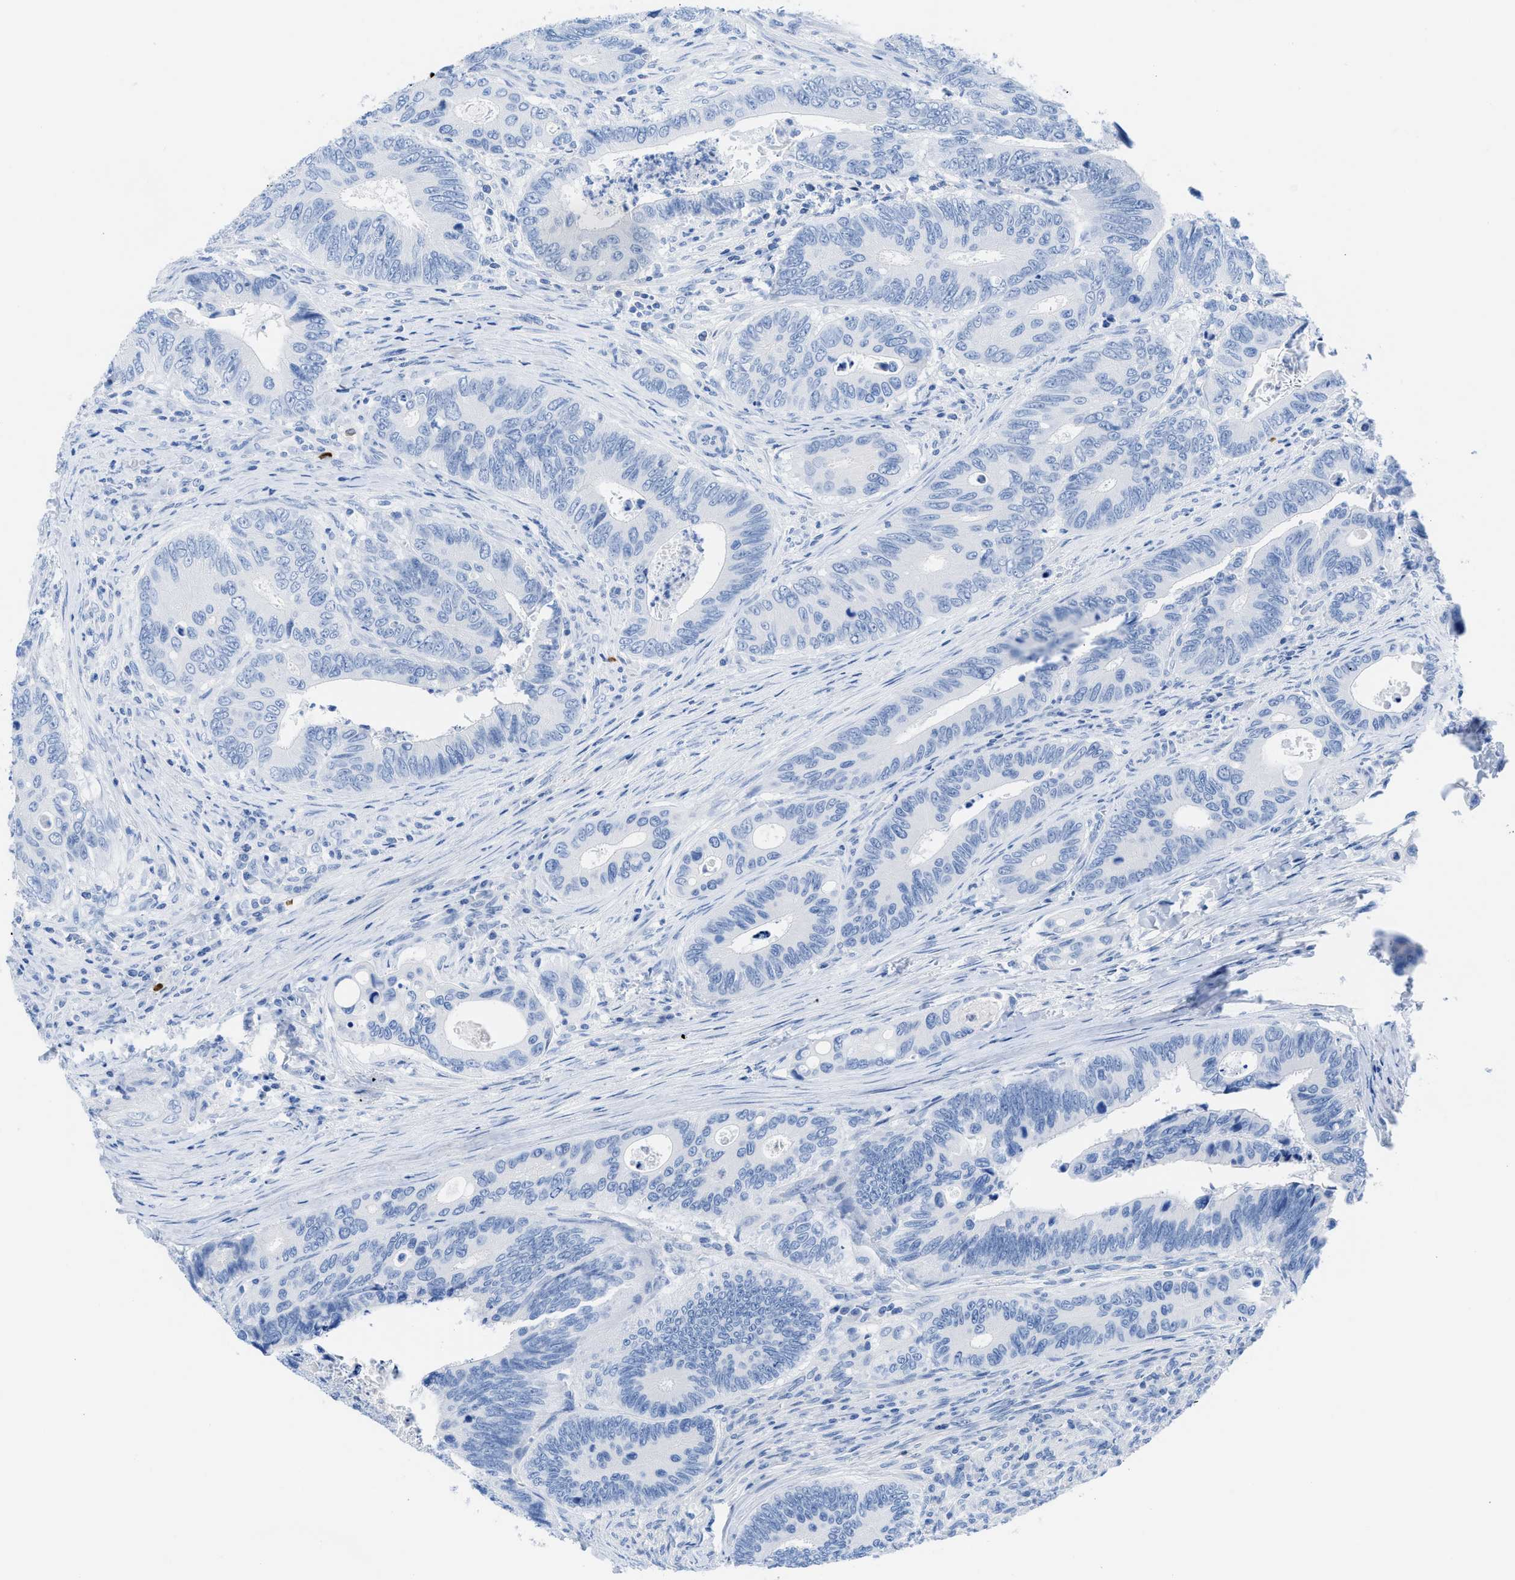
{"staining": {"intensity": "negative", "quantity": "none", "location": "none"}, "tissue": "colorectal cancer", "cell_type": "Tumor cells", "image_type": "cancer", "snomed": [{"axis": "morphology", "description": "Inflammation, NOS"}, {"axis": "morphology", "description": "Adenocarcinoma, NOS"}, {"axis": "topography", "description": "Colon"}], "caption": "Immunohistochemical staining of human colorectal adenocarcinoma demonstrates no significant staining in tumor cells.", "gene": "TCL1A", "patient": {"sex": "male", "age": 72}}